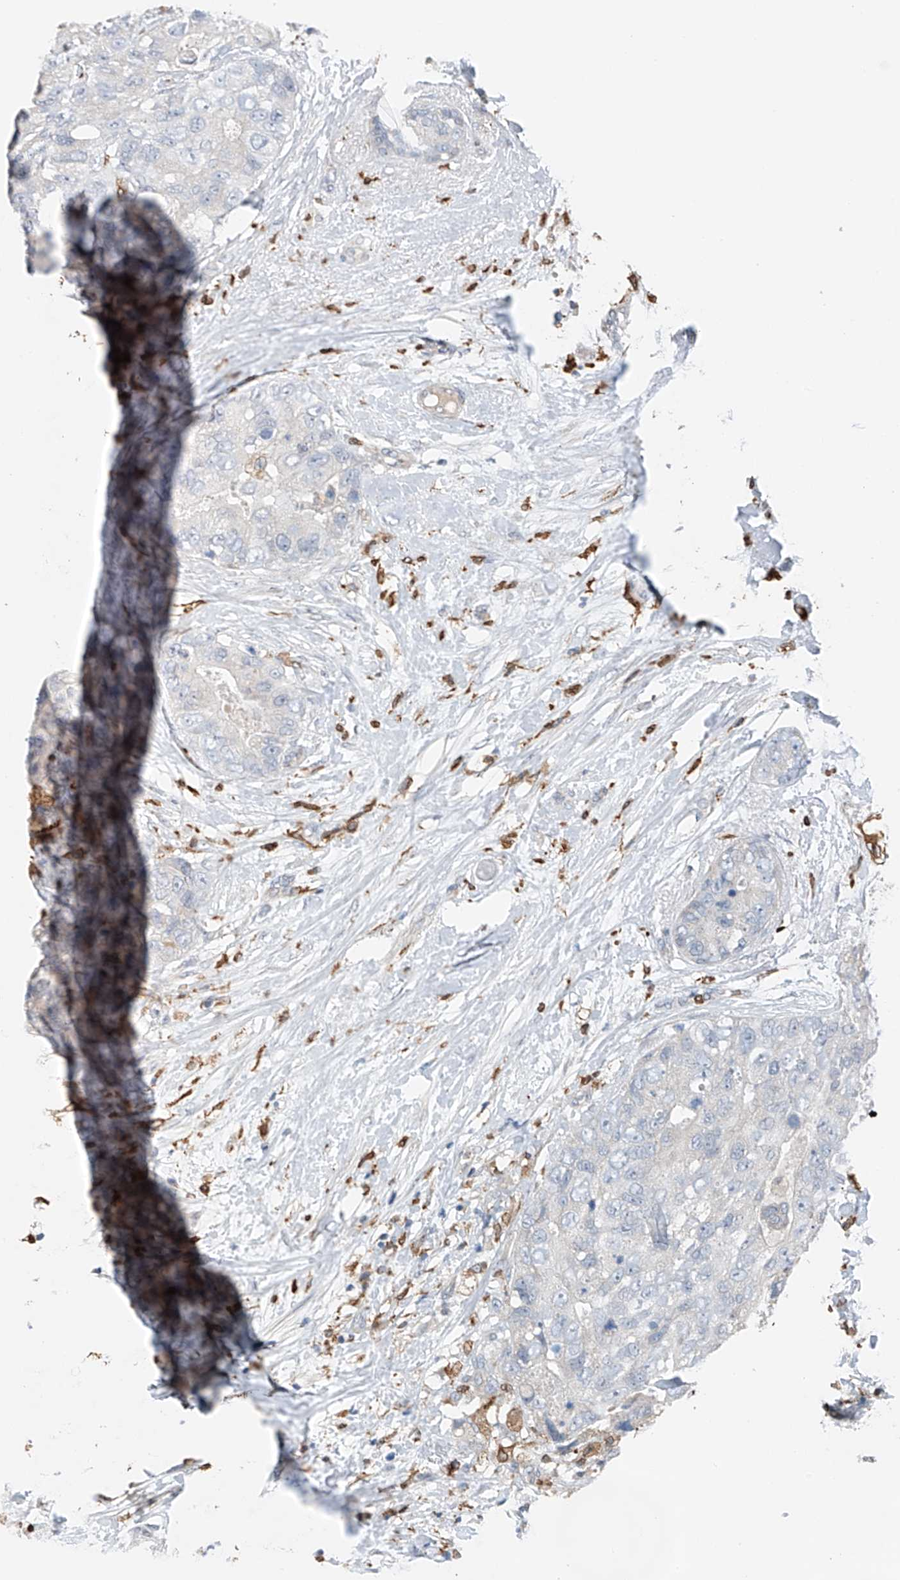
{"staining": {"intensity": "negative", "quantity": "none", "location": "none"}, "tissue": "breast cancer", "cell_type": "Tumor cells", "image_type": "cancer", "snomed": [{"axis": "morphology", "description": "Duct carcinoma"}, {"axis": "topography", "description": "Breast"}], "caption": "DAB (3,3'-diaminobenzidine) immunohistochemical staining of human invasive ductal carcinoma (breast) reveals no significant positivity in tumor cells.", "gene": "TBXAS1", "patient": {"sex": "female", "age": 62}}